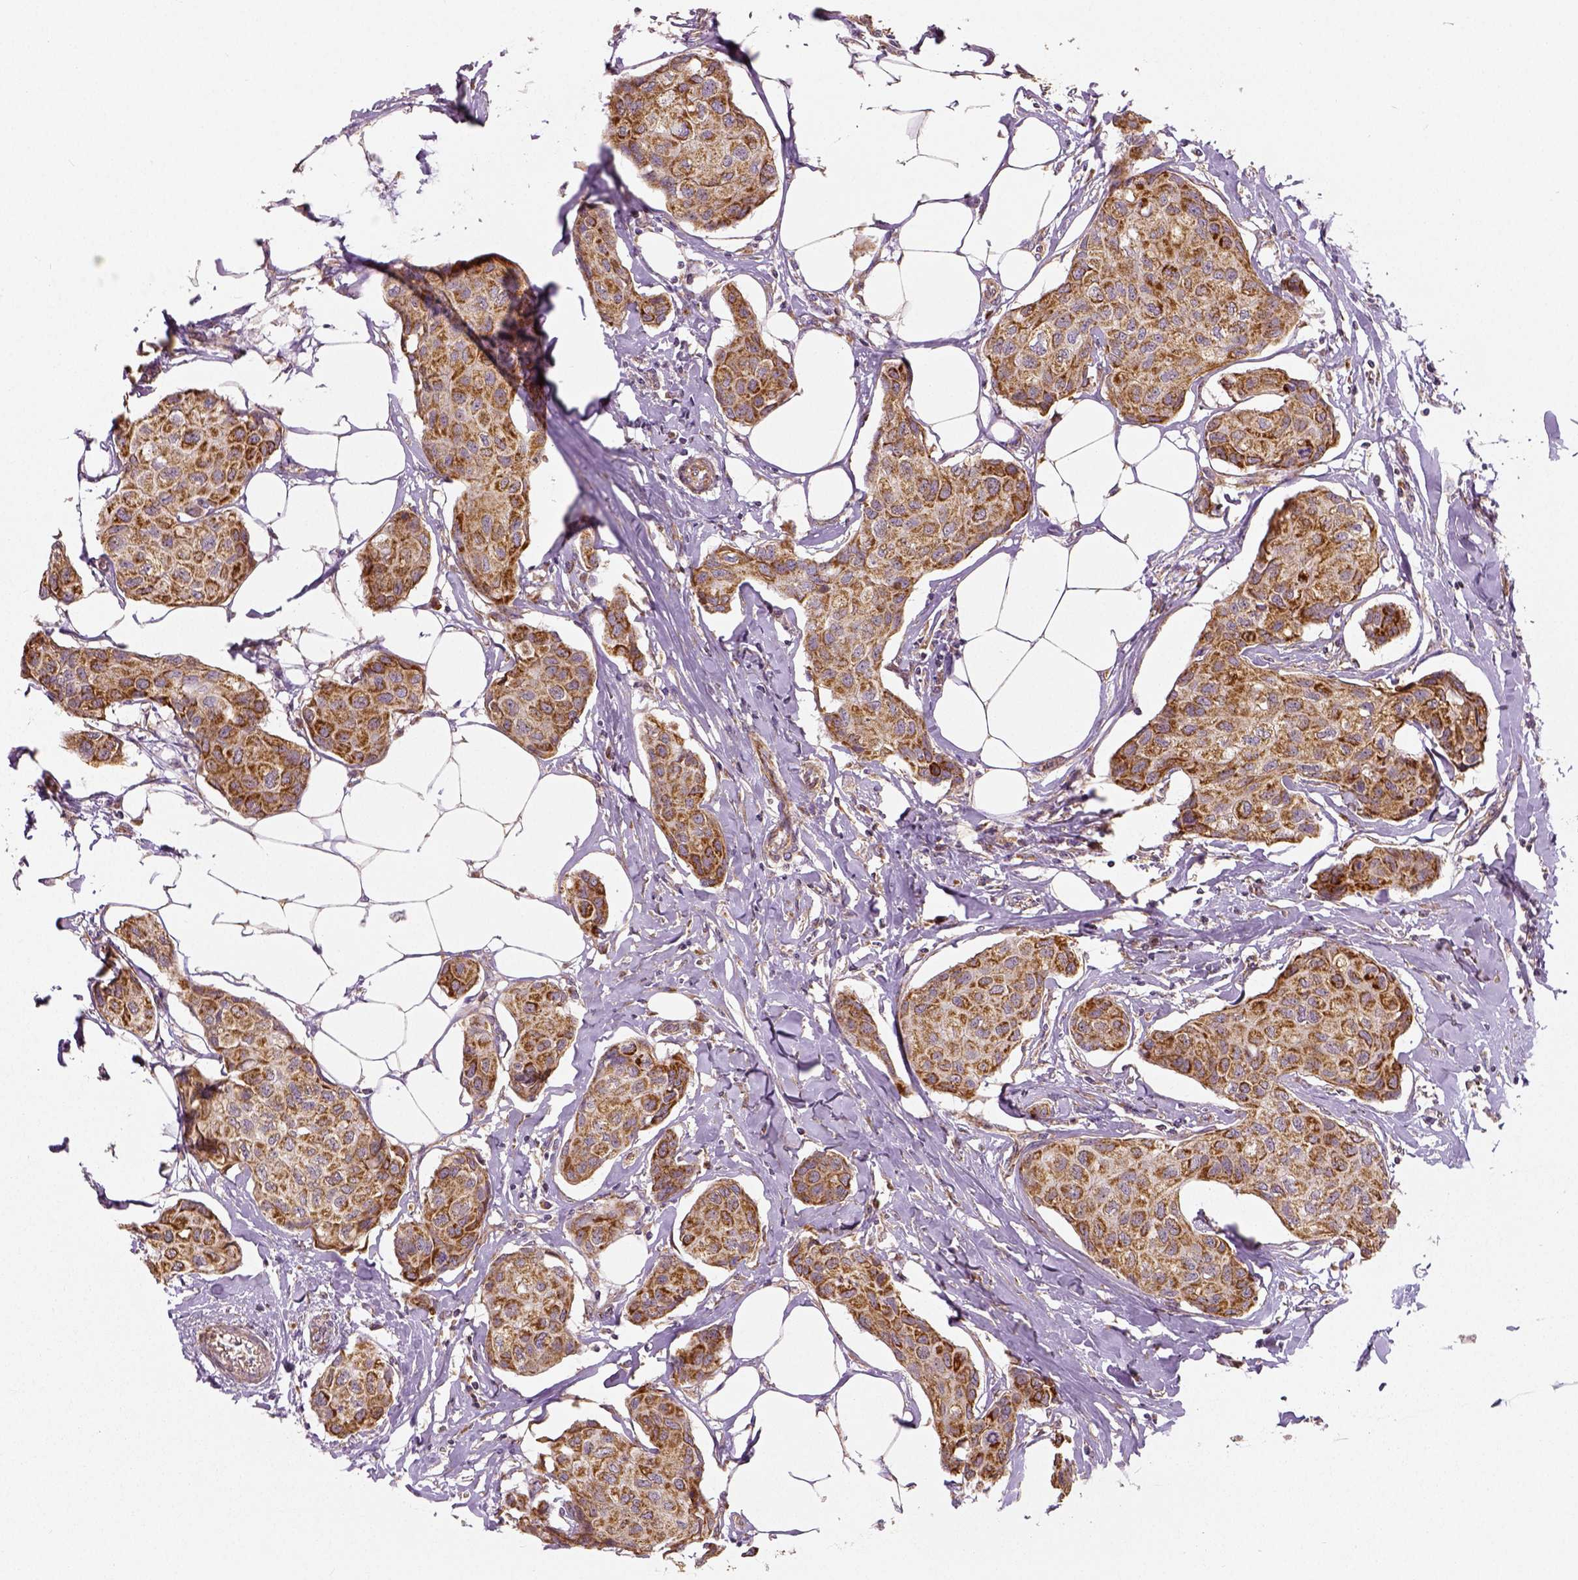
{"staining": {"intensity": "moderate", "quantity": ">75%", "location": "cytoplasmic/membranous"}, "tissue": "breast cancer", "cell_type": "Tumor cells", "image_type": "cancer", "snomed": [{"axis": "morphology", "description": "Duct carcinoma"}, {"axis": "topography", "description": "Breast"}], "caption": "Immunohistochemistry (DAB) staining of breast cancer displays moderate cytoplasmic/membranous protein positivity in approximately >75% of tumor cells.", "gene": "PGAM5", "patient": {"sex": "female", "age": 80}}